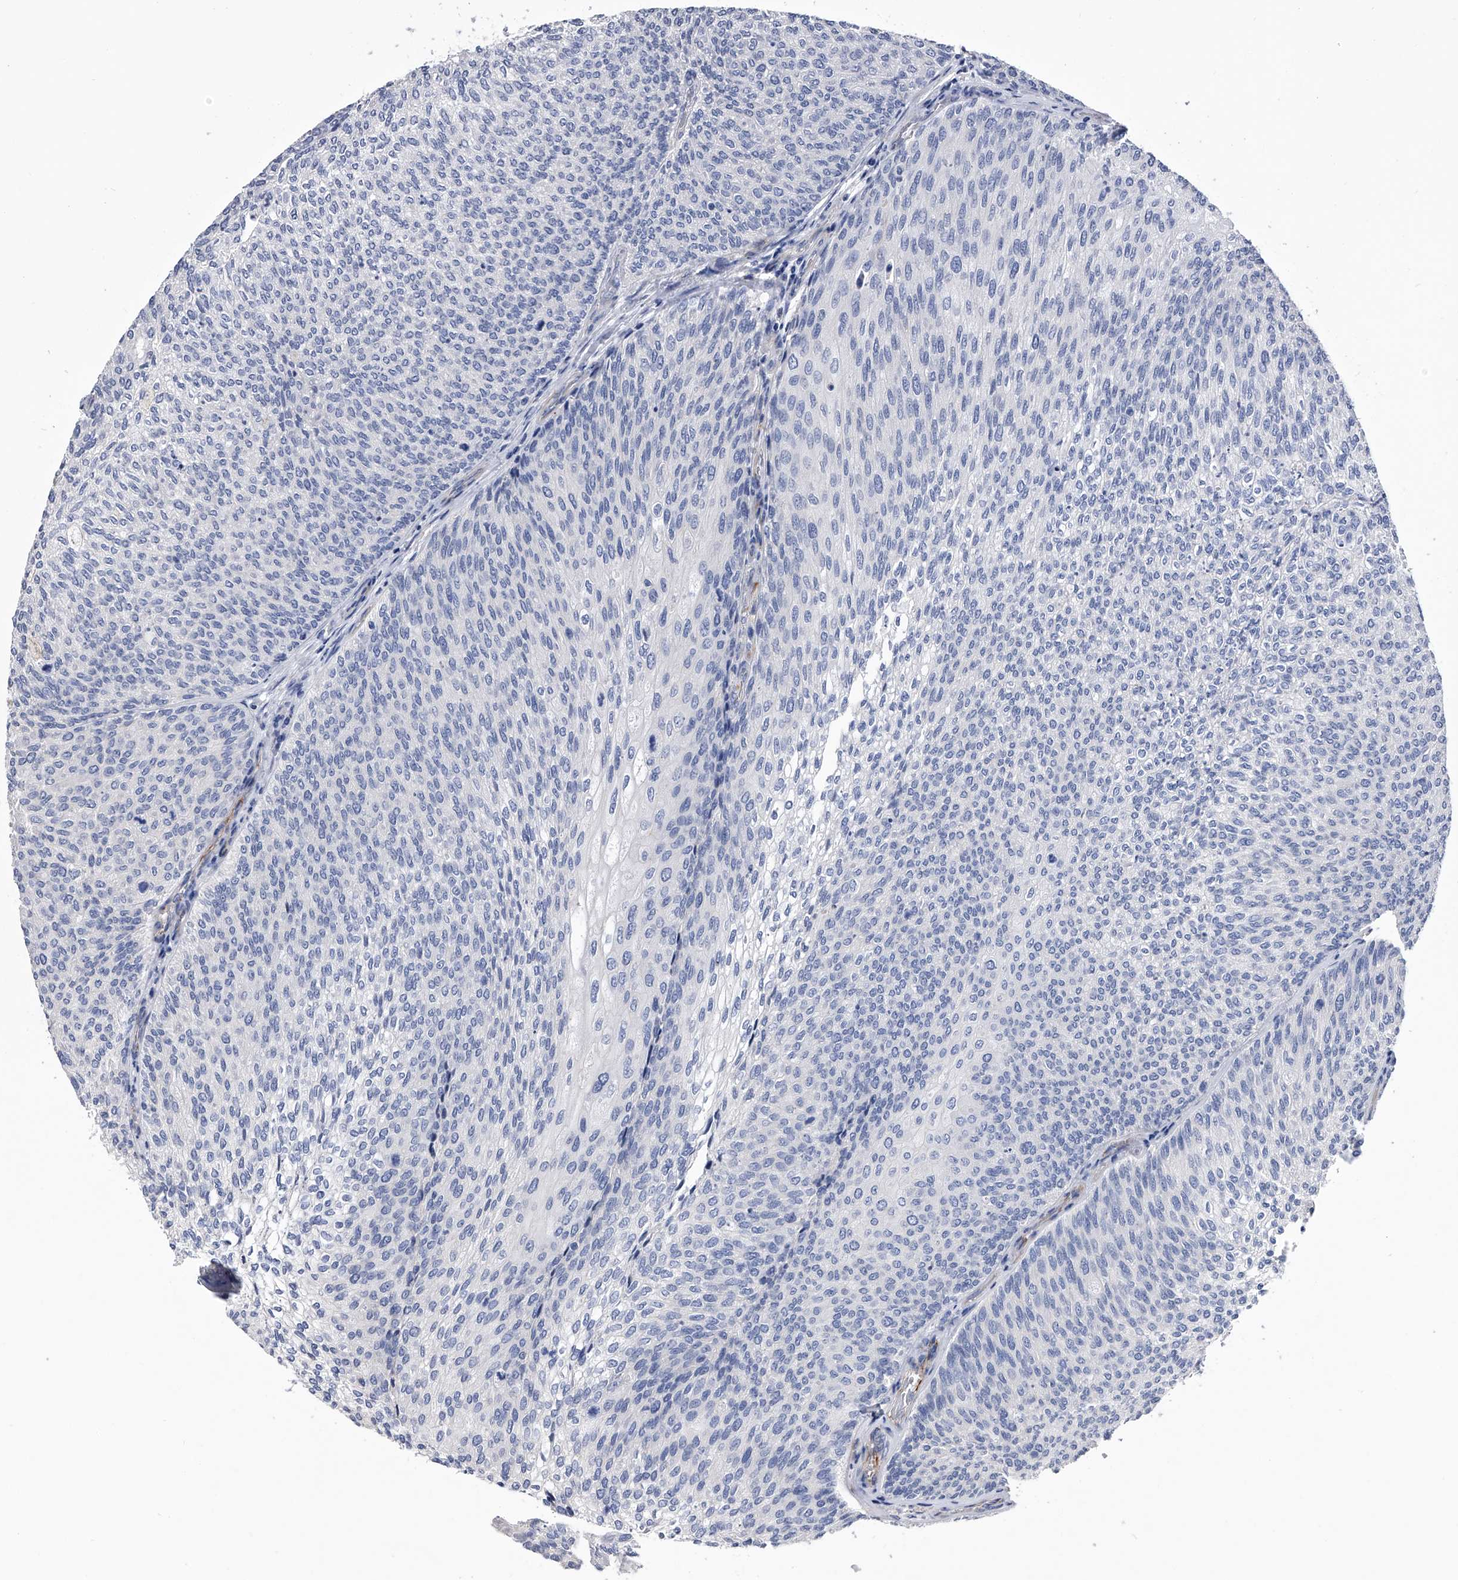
{"staining": {"intensity": "negative", "quantity": "none", "location": "none"}, "tissue": "urothelial cancer", "cell_type": "Tumor cells", "image_type": "cancer", "snomed": [{"axis": "morphology", "description": "Urothelial carcinoma, Low grade"}, {"axis": "topography", "description": "Urinary bladder"}], "caption": "A histopathology image of human urothelial cancer is negative for staining in tumor cells. Brightfield microscopy of immunohistochemistry (IHC) stained with DAB (brown) and hematoxylin (blue), captured at high magnification.", "gene": "EFCAB7", "patient": {"sex": "female", "age": 79}}